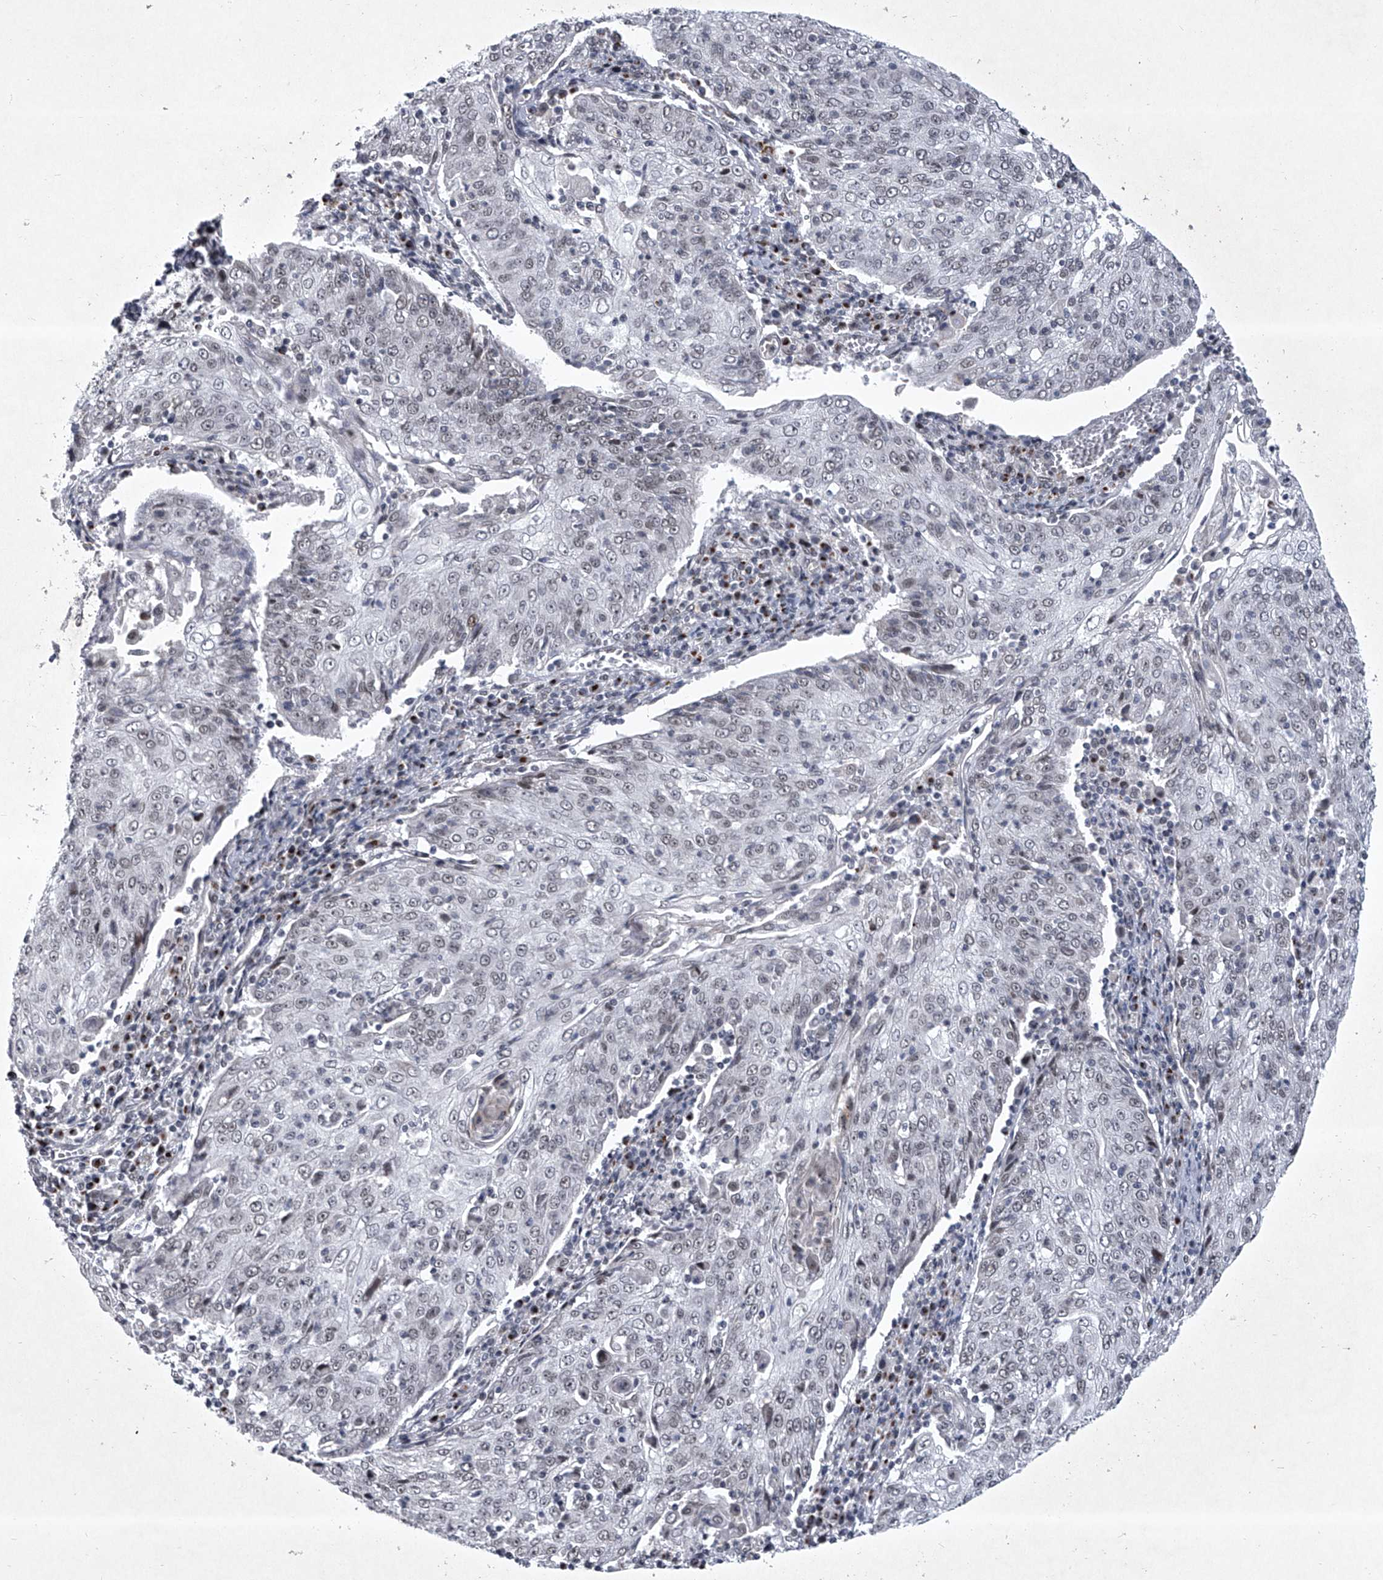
{"staining": {"intensity": "negative", "quantity": "none", "location": "none"}, "tissue": "cervical cancer", "cell_type": "Tumor cells", "image_type": "cancer", "snomed": [{"axis": "morphology", "description": "Squamous cell carcinoma, NOS"}, {"axis": "topography", "description": "Cervix"}], "caption": "High power microscopy photomicrograph of an IHC micrograph of squamous cell carcinoma (cervical), revealing no significant expression in tumor cells.", "gene": "MLLT1", "patient": {"sex": "female", "age": 48}}